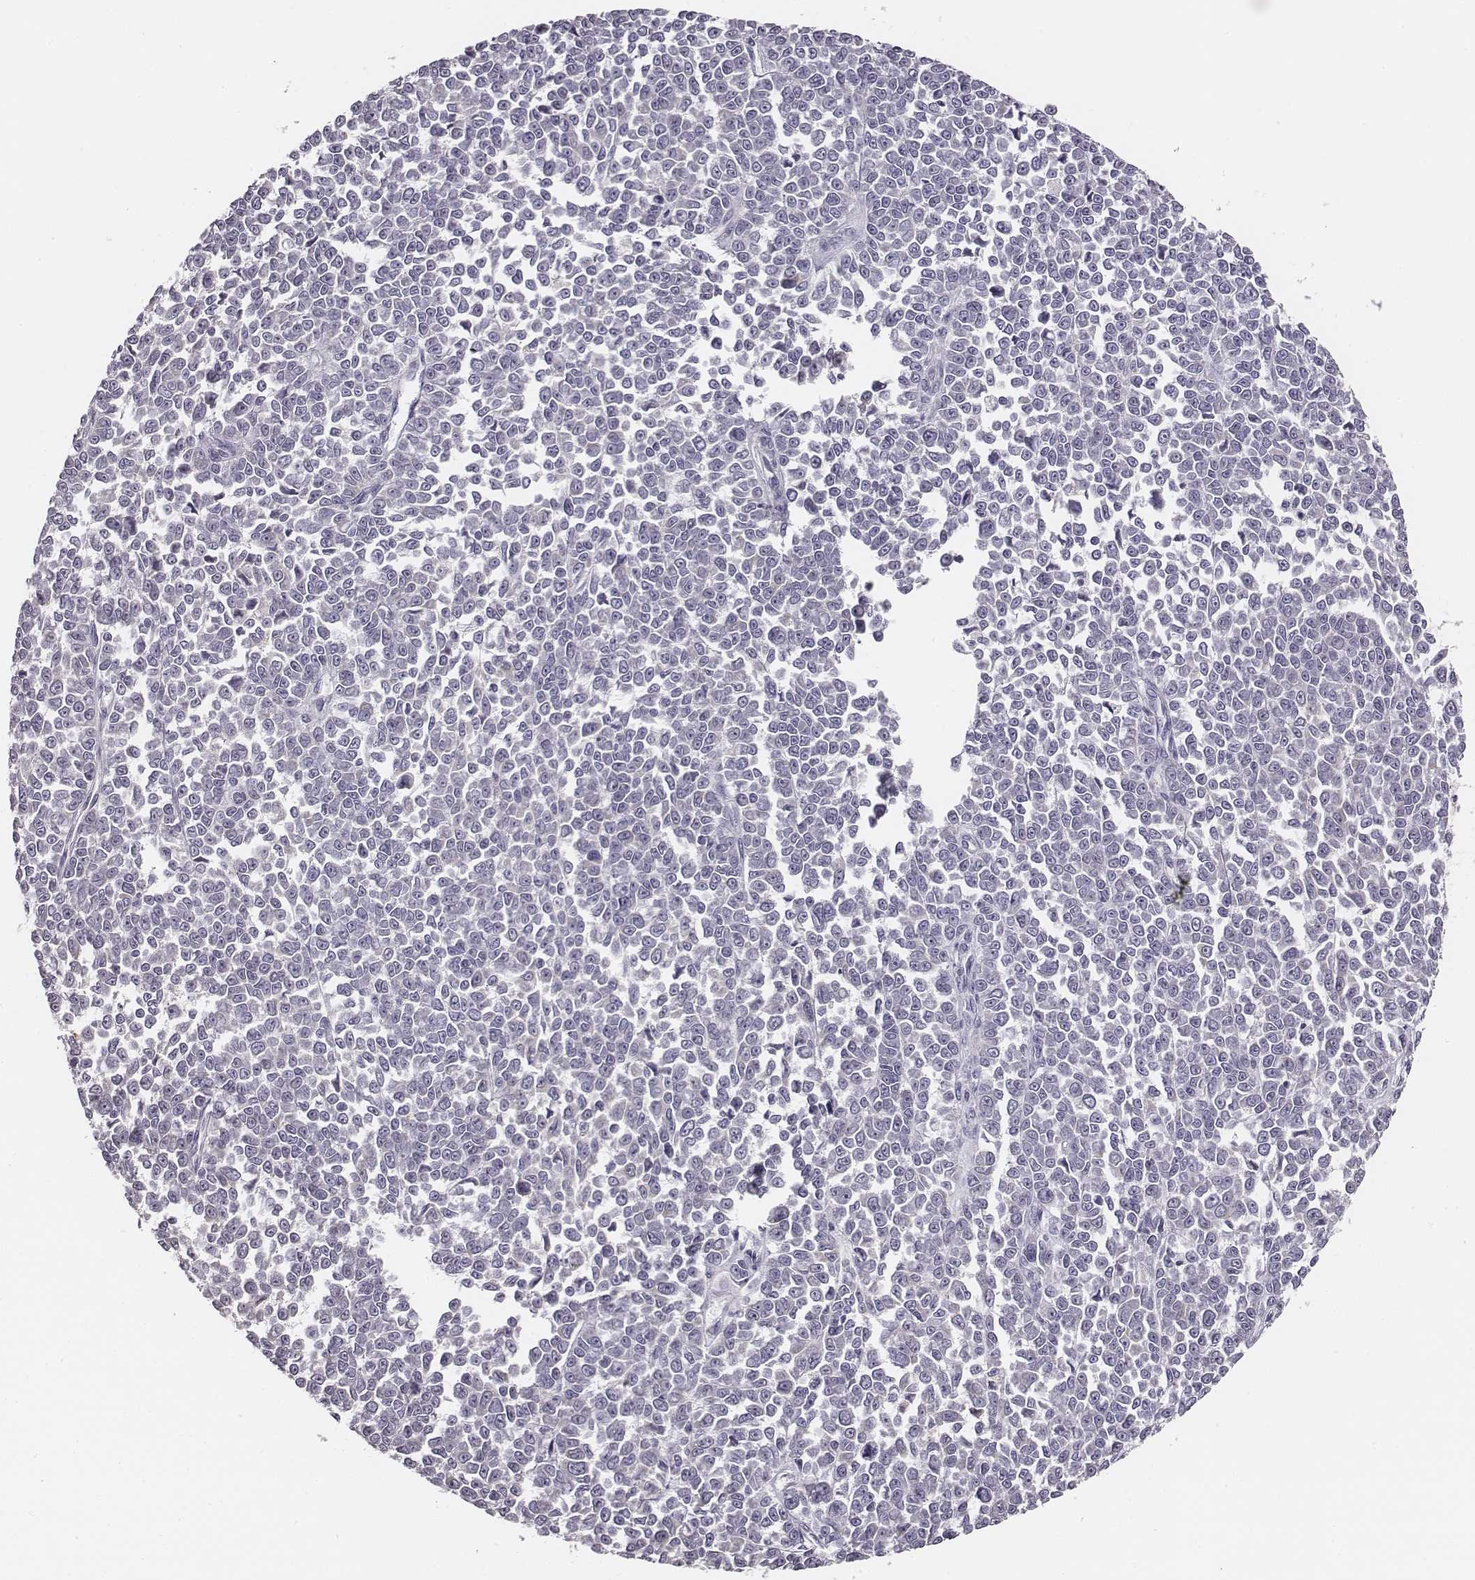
{"staining": {"intensity": "negative", "quantity": "none", "location": "none"}, "tissue": "melanoma", "cell_type": "Tumor cells", "image_type": "cancer", "snomed": [{"axis": "morphology", "description": "Malignant melanoma, NOS"}, {"axis": "topography", "description": "Skin"}], "caption": "A micrograph of melanoma stained for a protein shows no brown staining in tumor cells. The staining was performed using DAB to visualize the protein expression in brown, while the nuclei were stained in blue with hematoxylin (Magnification: 20x).", "gene": "UBL4B", "patient": {"sex": "female", "age": 95}}